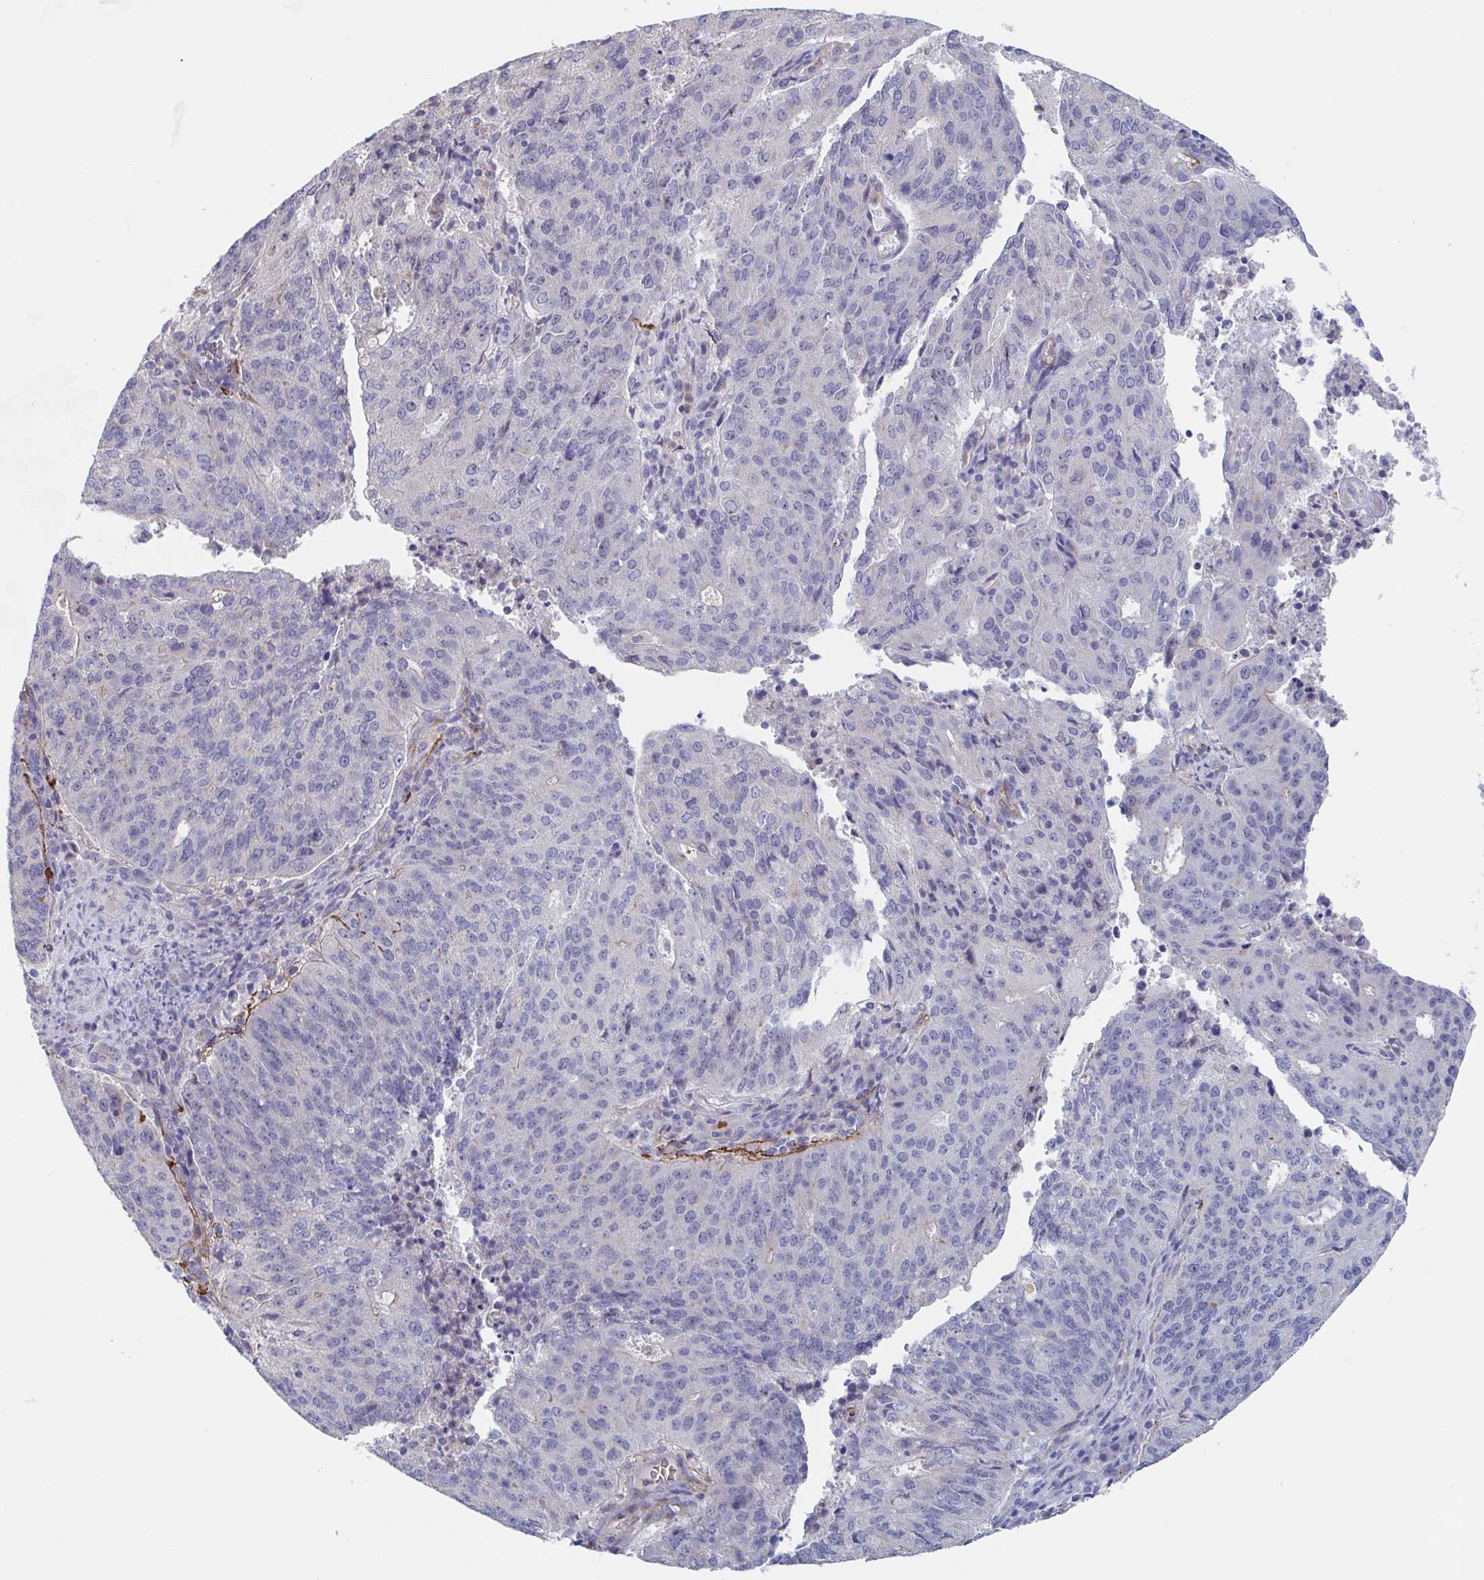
{"staining": {"intensity": "negative", "quantity": "none", "location": "none"}, "tissue": "endometrial cancer", "cell_type": "Tumor cells", "image_type": "cancer", "snomed": [{"axis": "morphology", "description": "Adenocarcinoma, NOS"}, {"axis": "topography", "description": "Endometrium"}], "caption": "Tumor cells show no significant protein expression in endometrial cancer.", "gene": "ST14", "patient": {"sex": "female", "age": 82}}